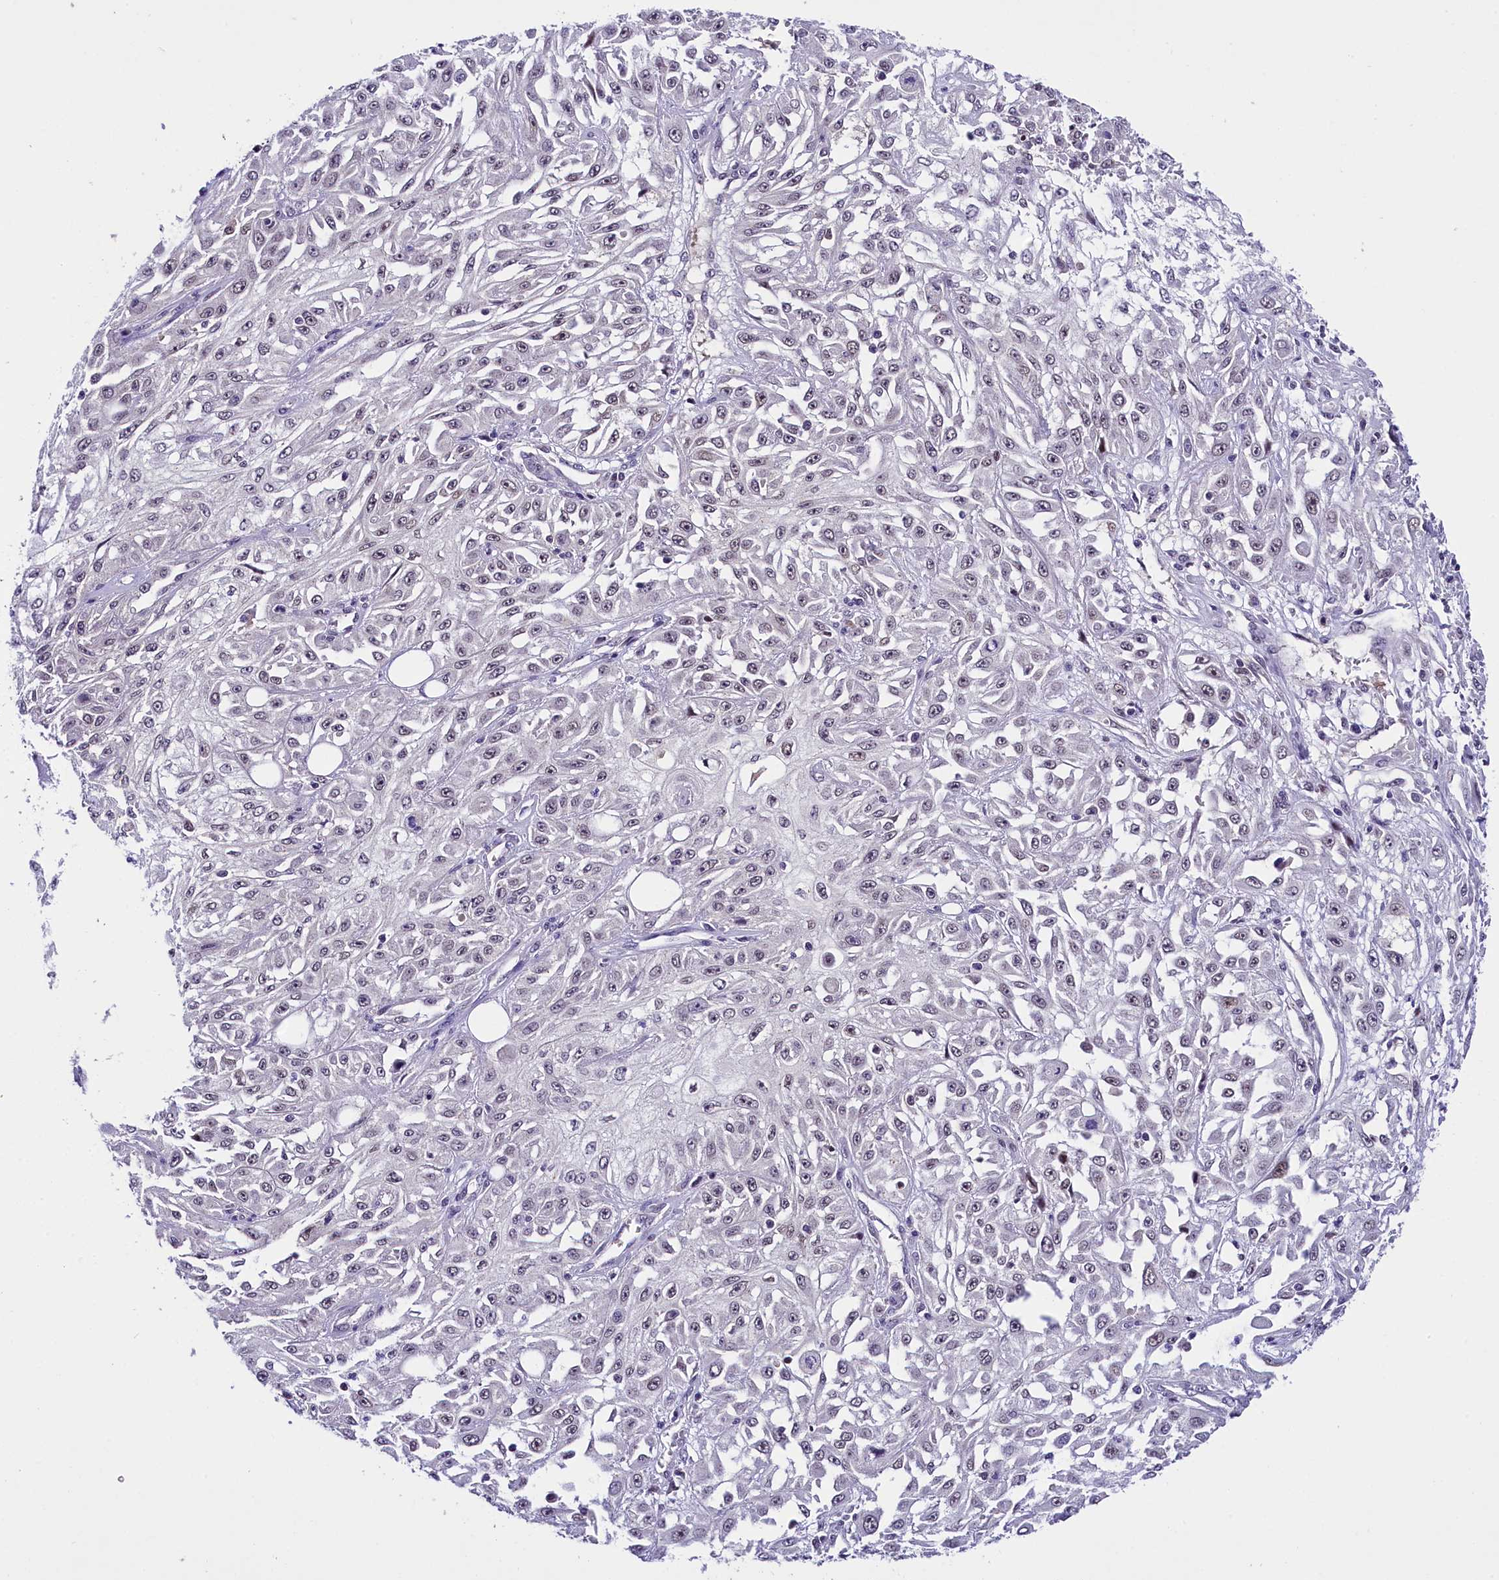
{"staining": {"intensity": "negative", "quantity": "none", "location": "none"}, "tissue": "skin cancer", "cell_type": "Tumor cells", "image_type": "cancer", "snomed": [{"axis": "morphology", "description": "Squamous cell carcinoma, NOS"}, {"axis": "morphology", "description": "Squamous cell carcinoma, metastatic, NOS"}, {"axis": "topography", "description": "Skin"}, {"axis": "topography", "description": "Lymph node"}], "caption": "Micrograph shows no significant protein positivity in tumor cells of skin cancer.", "gene": "IQCN", "patient": {"sex": "male", "age": 75}}